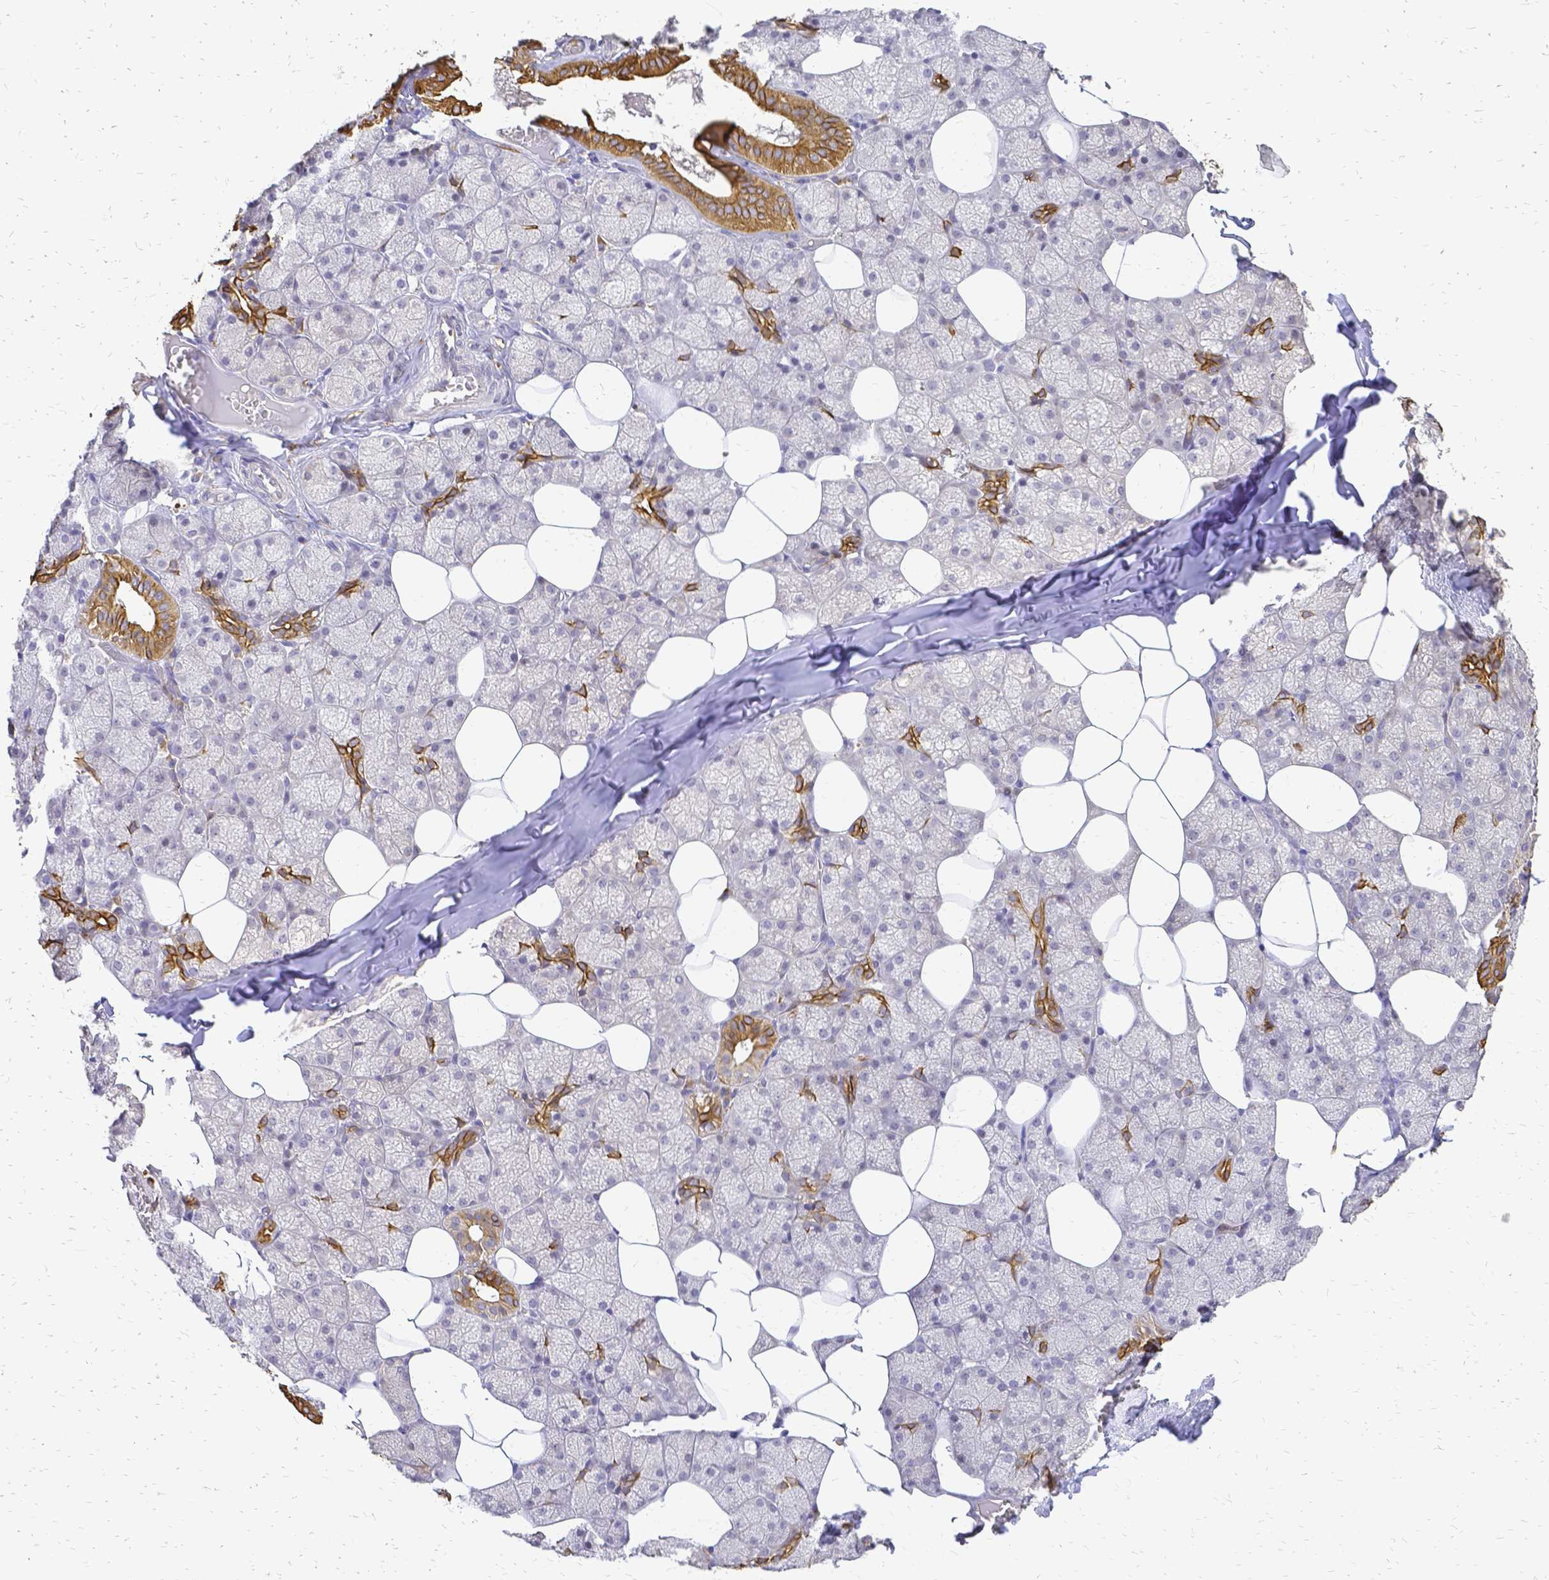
{"staining": {"intensity": "moderate", "quantity": "25%-75%", "location": "cytoplasmic/membranous"}, "tissue": "salivary gland", "cell_type": "Glandular cells", "image_type": "normal", "snomed": [{"axis": "morphology", "description": "Normal tissue, NOS"}, {"axis": "topography", "description": "Salivary gland"}, {"axis": "topography", "description": "Peripheral nerve tissue"}], "caption": "Immunohistochemical staining of normal salivary gland demonstrates moderate cytoplasmic/membranous protein positivity in about 25%-75% of glandular cells.", "gene": "CIB1", "patient": {"sex": "male", "age": 38}}